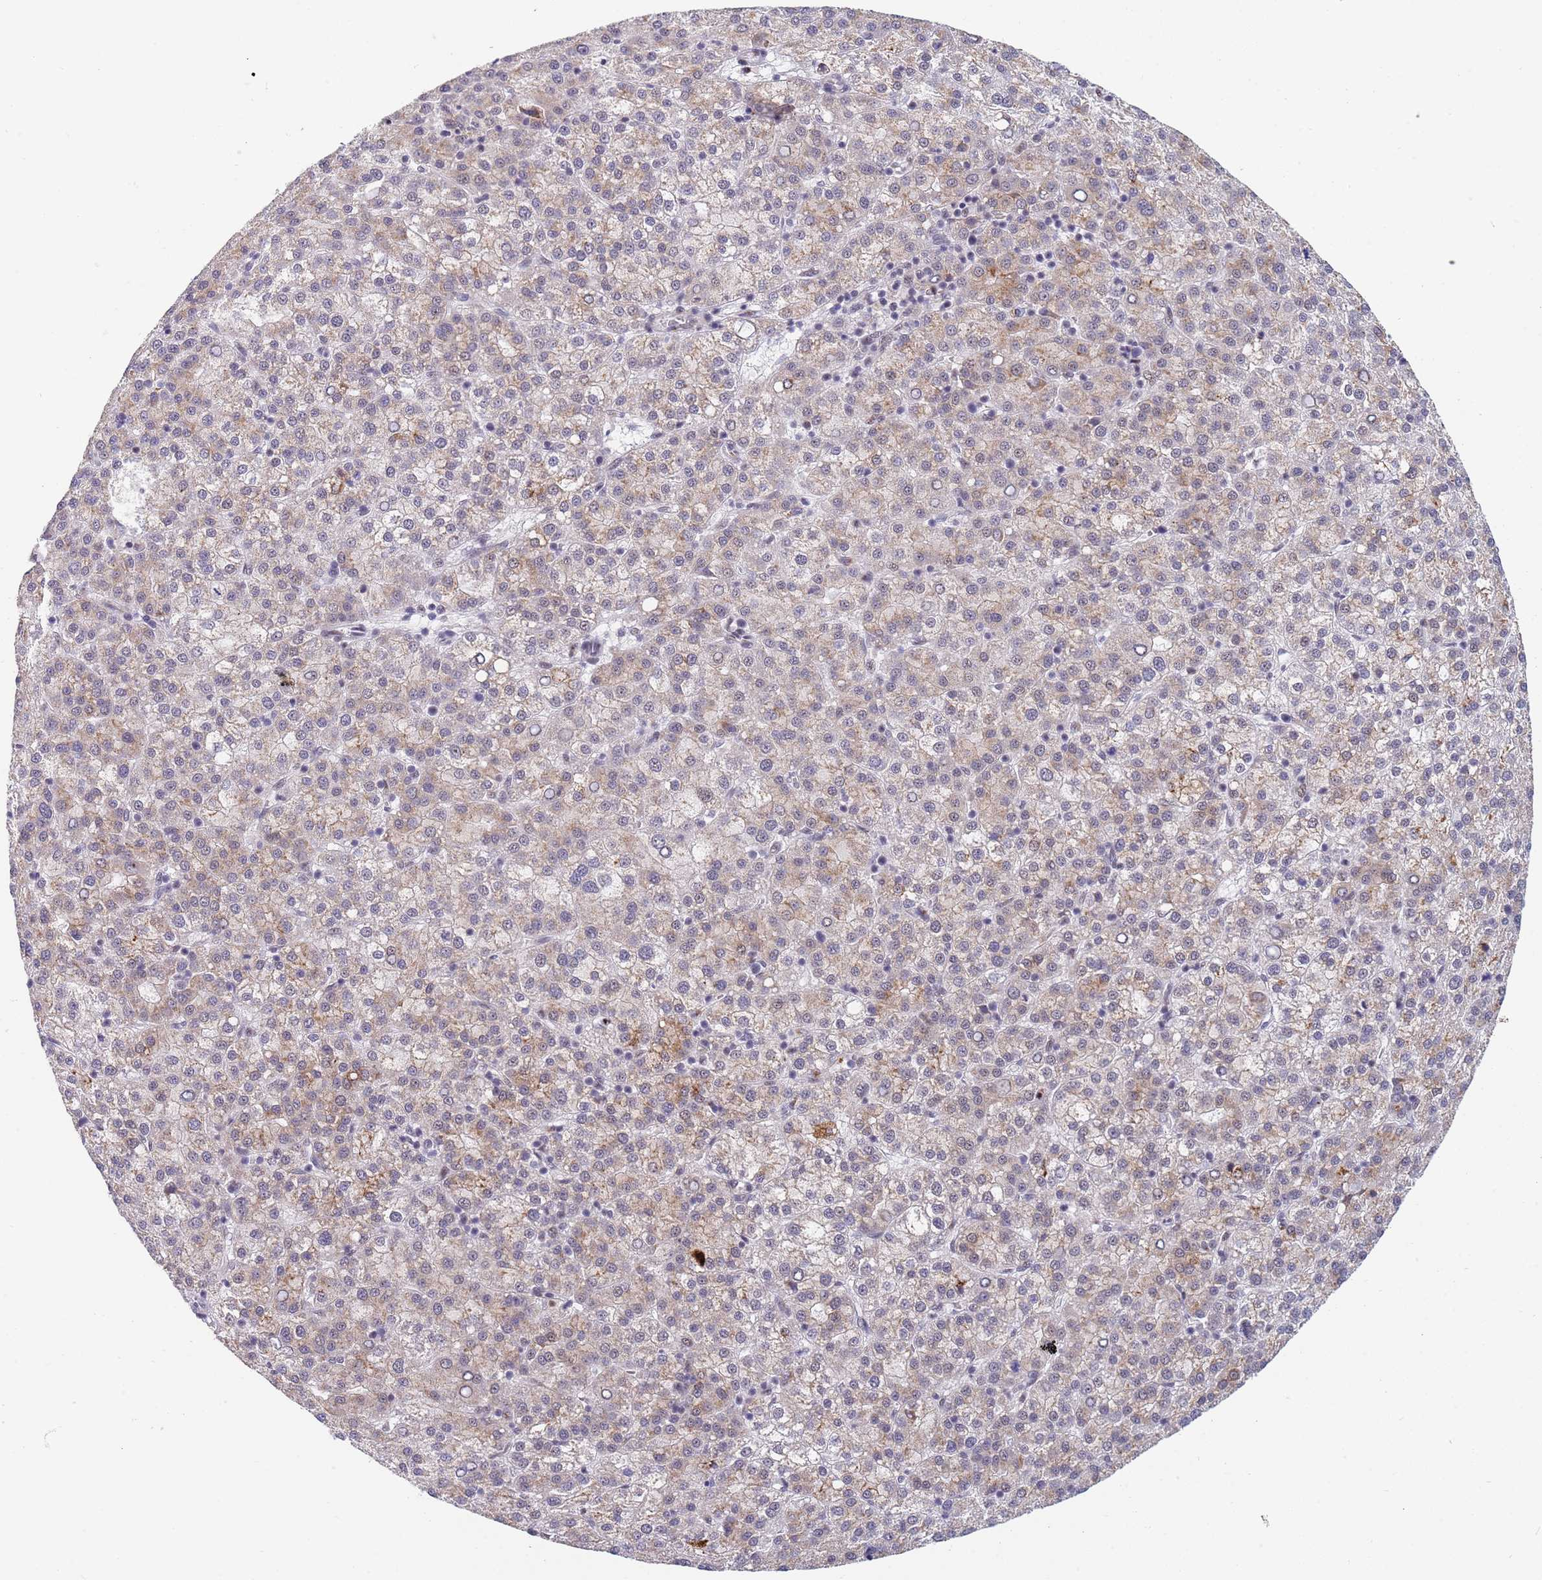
{"staining": {"intensity": "moderate", "quantity": "25%-75%", "location": "cytoplasmic/membranous"}, "tissue": "liver cancer", "cell_type": "Tumor cells", "image_type": "cancer", "snomed": [{"axis": "morphology", "description": "Carcinoma, Hepatocellular, NOS"}, {"axis": "topography", "description": "Liver"}], "caption": "Protein staining of liver cancer tissue reveals moderate cytoplasmic/membranous expression in approximately 25%-75% of tumor cells.", "gene": "PLCL2", "patient": {"sex": "female", "age": 58}}